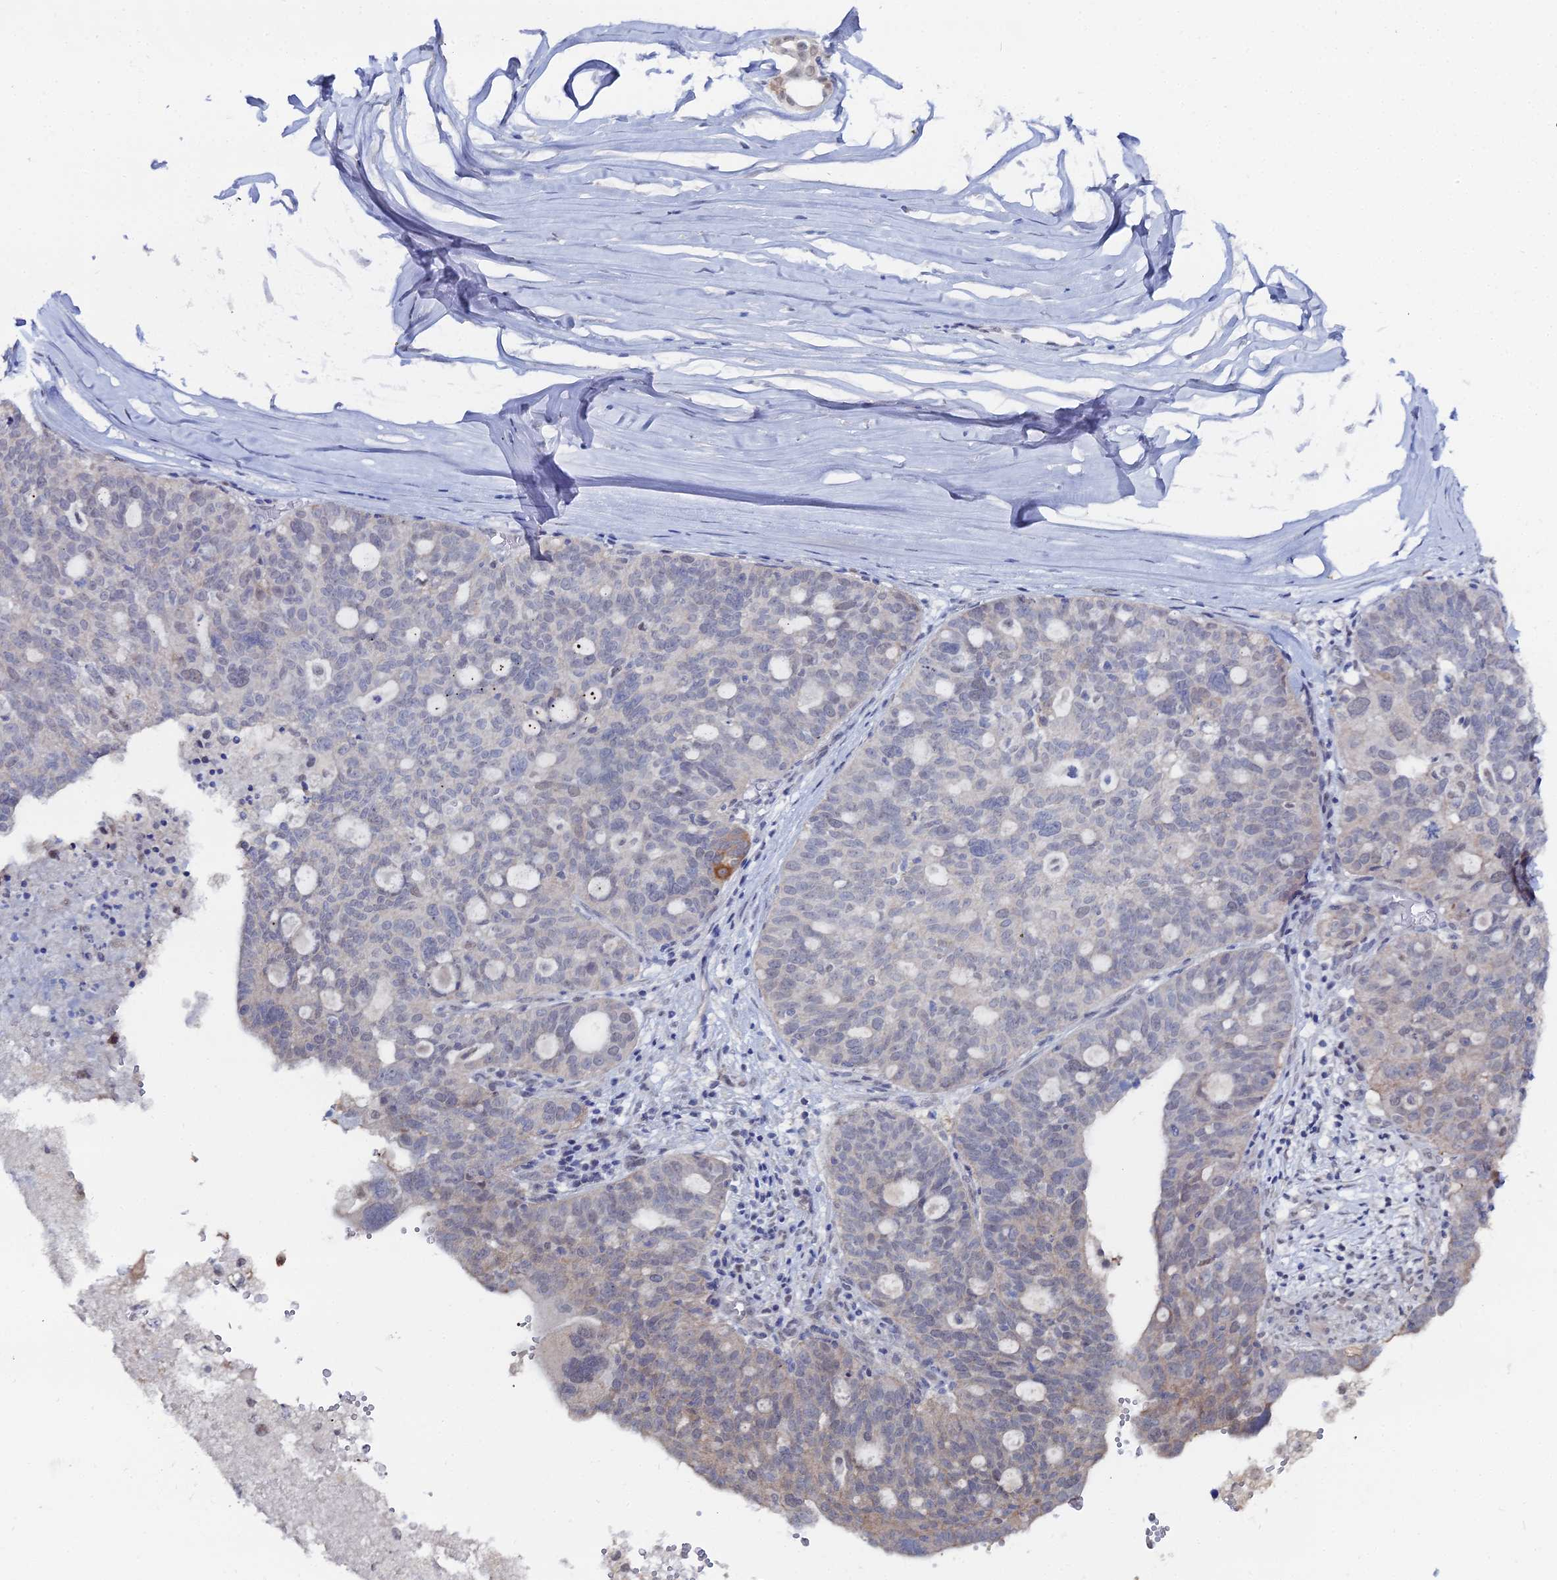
{"staining": {"intensity": "moderate", "quantity": "<25%", "location": "cytoplasmic/membranous"}, "tissue": "ovarian cancer", "cell_type": "Tumor cells", "image_type": "cancer", "snomed": [{"axis": "morphology", "description": "Cystadenocarcinoma, serous, NOS"}, {"axis": "topography", "description": "Ovary"}], "caption": "About <25% of tumor cells in human ovarian cancer demonstrate moderate cytoplasmic/membranous protein staining as visualized by brown immunohistochemical staining.", "gene": "THAP4", "patient": {"sex": "female", "age": 59}}